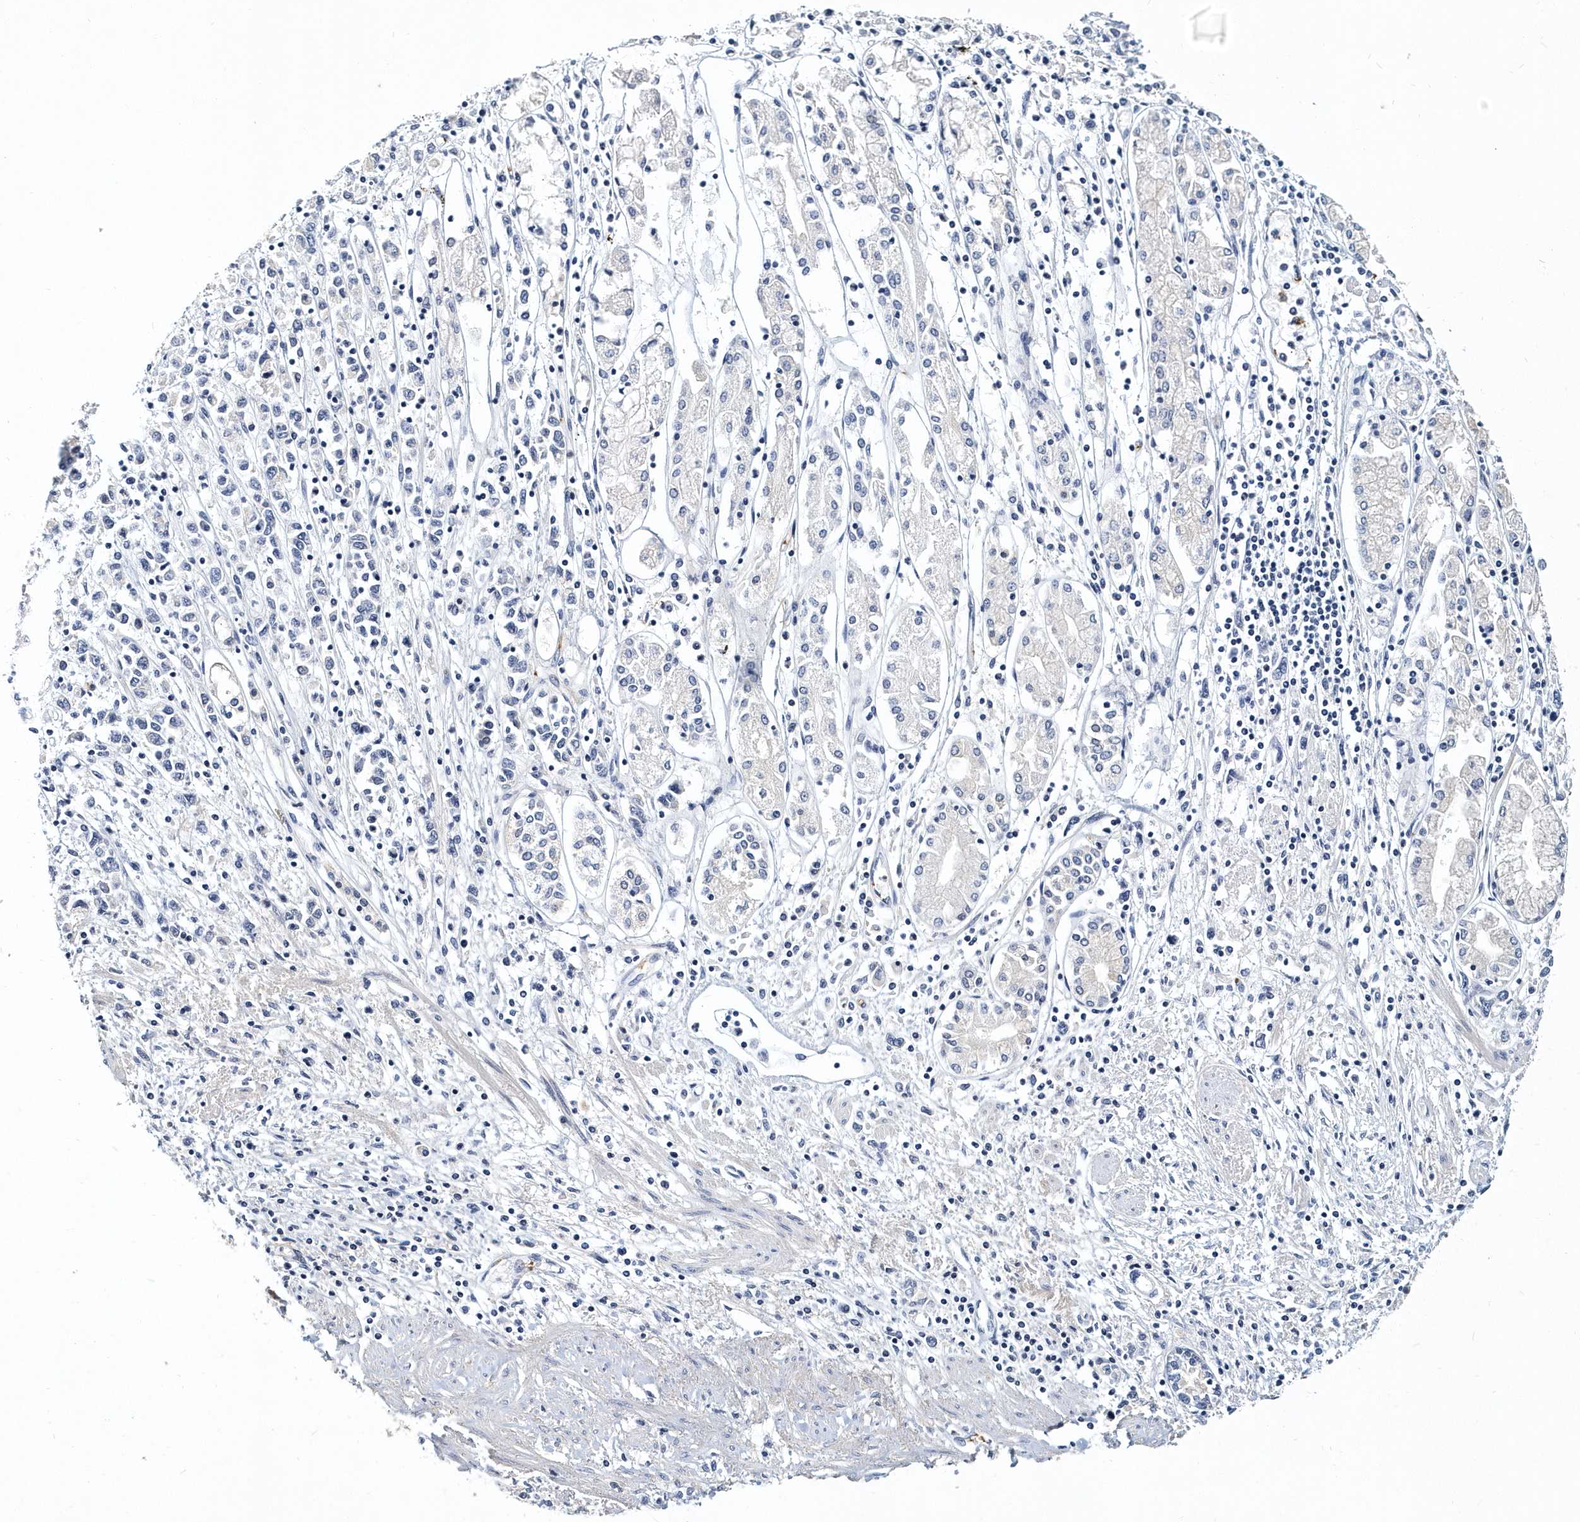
{"staining": {"intensity": "negative", "quantity": "none", "location": "none"}, "tissue": "stomach cancer", "cell_type": "Tumor cells", "image_type": "cancer", "snomed": [{"axis": "morphology", "description": "Adenocarcinoma, NOS"}, {"axis": "topography", "description": "Stomach"}], "caption": "An image of human stomach cancer is negative for staining in tumor cells.", "gene": "ITGA2B", "patient": {"sex": "female", "age": 76}}